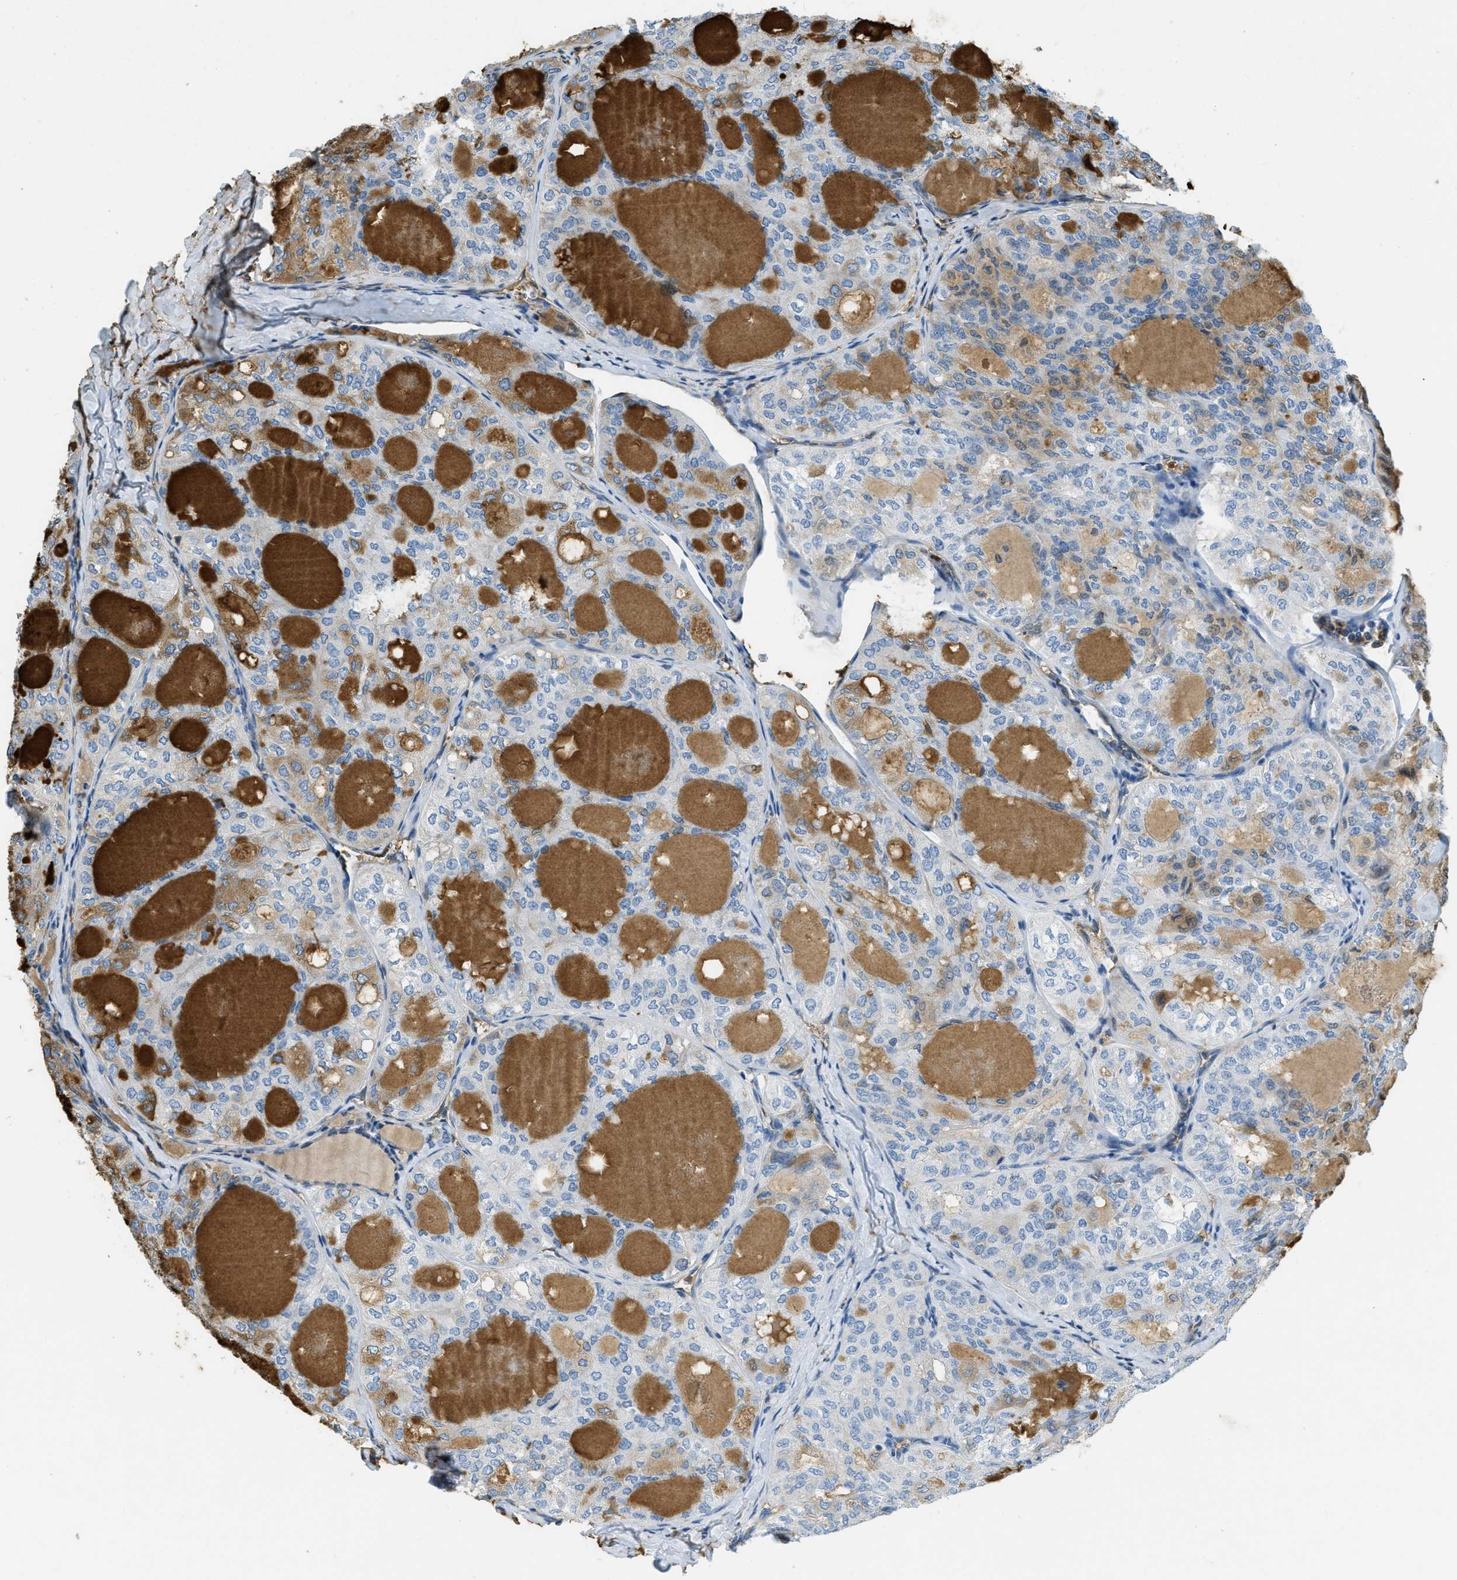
{"staining": {"intensity": "weak", "quantity": "<25%", "location": "cytoplasmic/membranous"}, "tissue": "thyroid cancer", "cell_type": "Tumor cells", "image_type": "cancer", "snomed": [{"axis": "morphology", "description": "Follicular adenoma carcinoma, NOS"}, {"axis": "topography", "description": "Thyroid gland"}], "caption": "Tumor cells show no significant protein staining in follicular adenoma carcinoma (thyroid).", "gene": "PRTN3", "patient": {"sex": "male", "age": 75}}